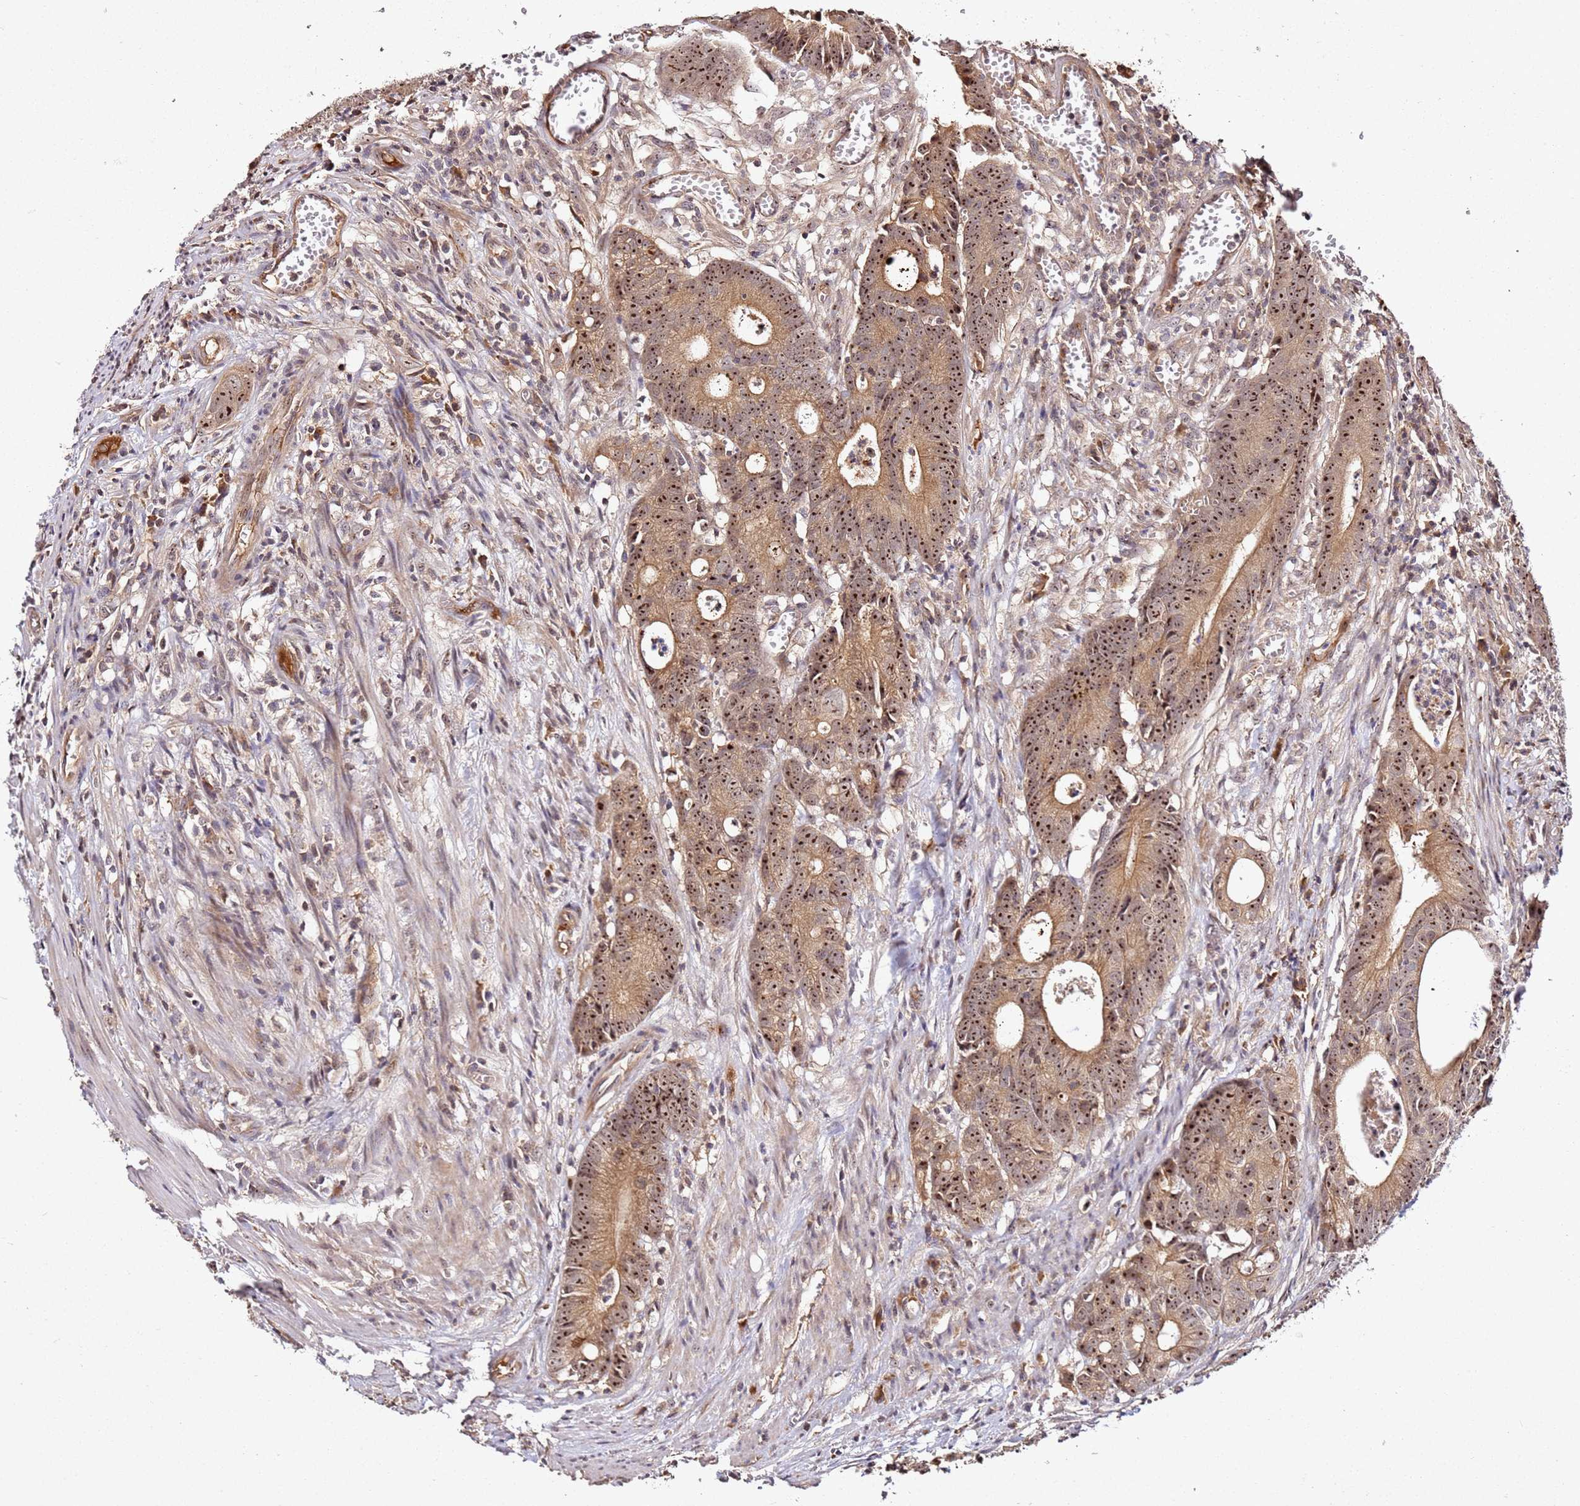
{"staining": {"intensity": "moderate", "quantity": ">75%", "location": "cytoplasmic/membranous,nuclear"}, "tissue": "colorectal cancer", "cell_type": "Tumor cells", "image_type": "cancer", "snomed": [{"axis": "morphology", "description": "Adenocarcinoma, NOS"}, {"axis": "topography", "description": "Colon"}], "caption": "The photomicrograph shows immunohistochemical staining of colorectal cancer (adenocarcinoma). There is moderate cytoplasmic/membranous and nuclear positivity is identified in about >75% of tumor cells.", "gene": "DDX27", "patient": {"sex": "female", "age": 57}}